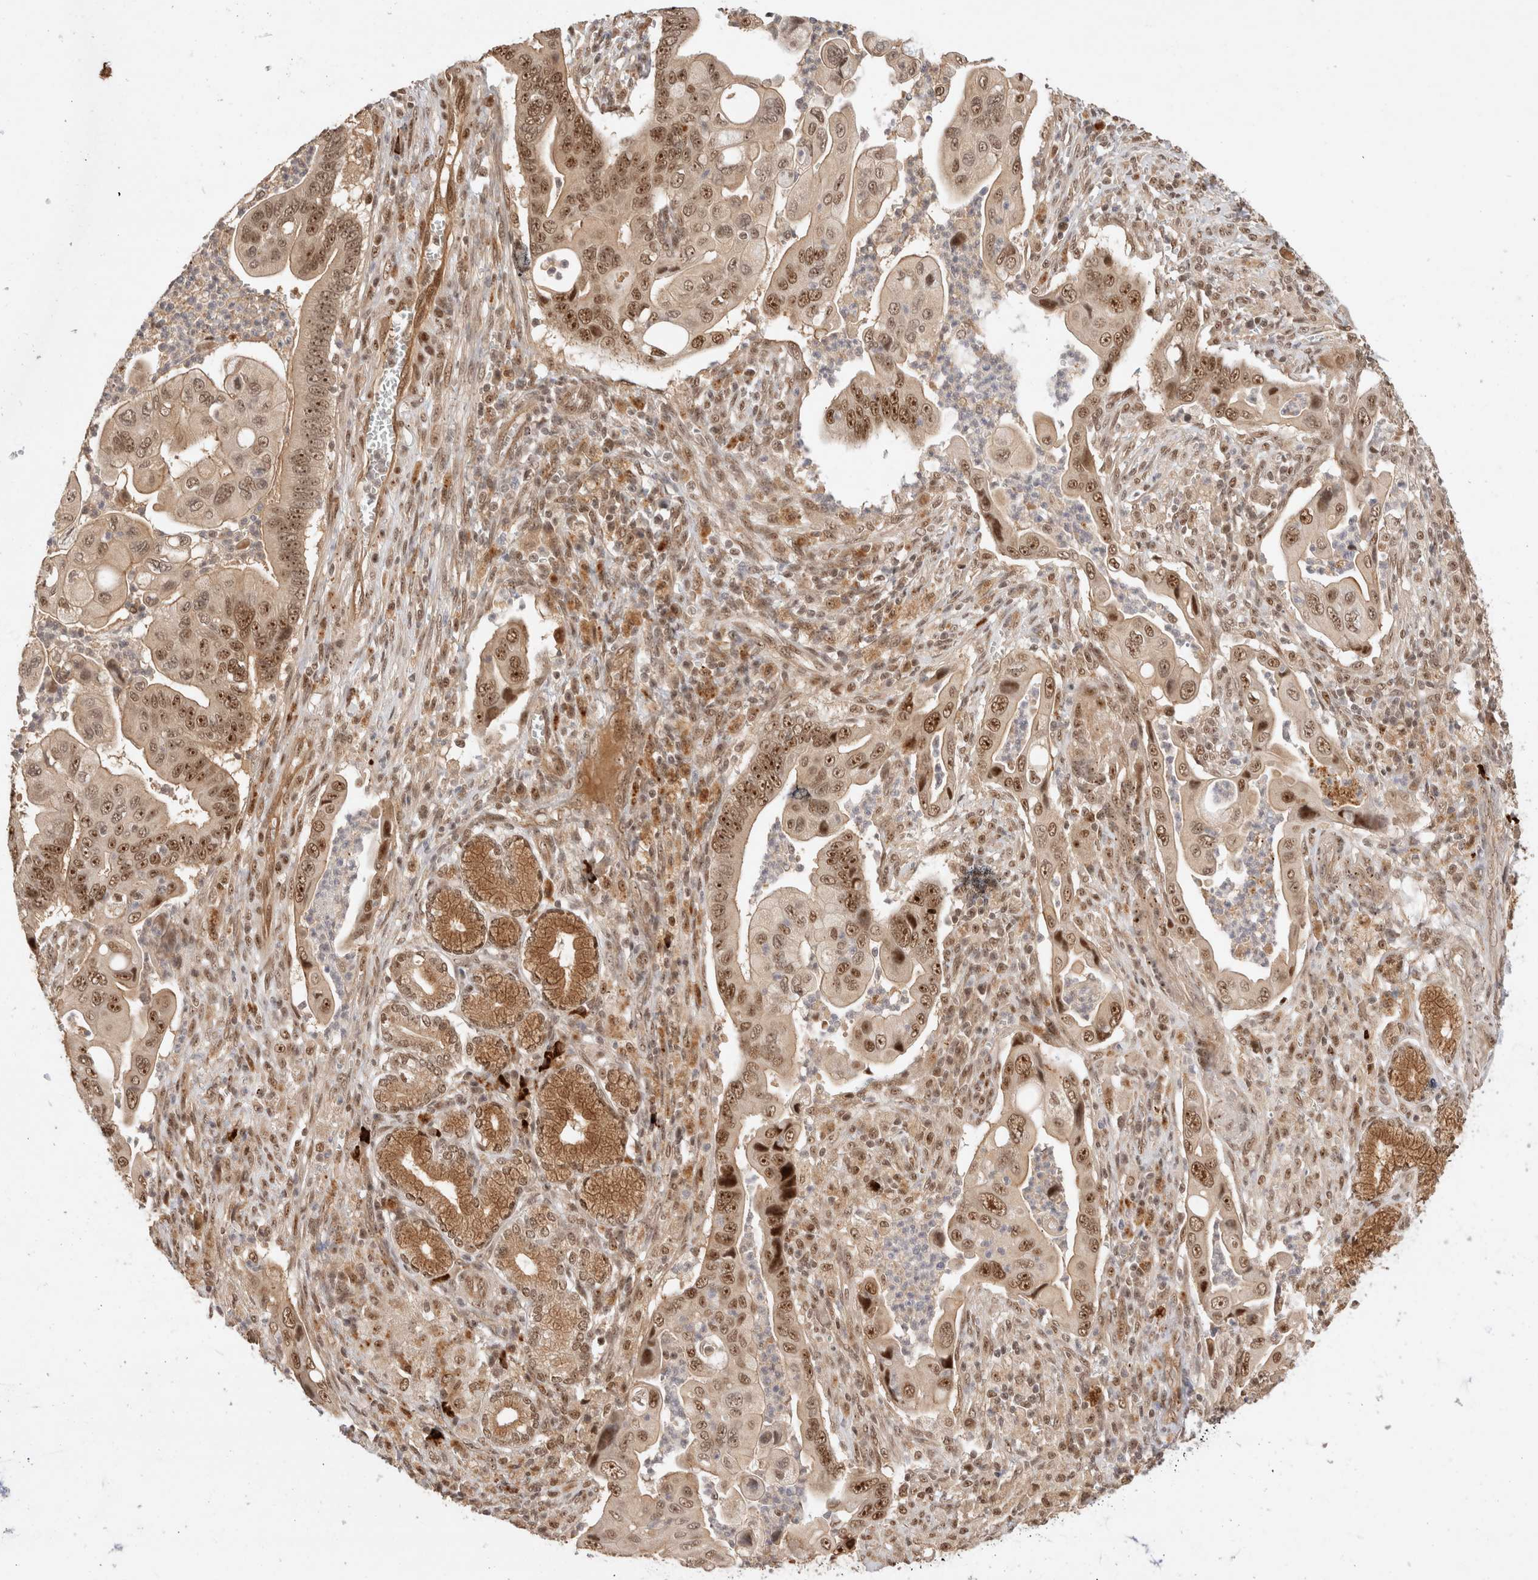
{"staining": {"intensity": "moderate", "quantity": ">75%", "location": "nuclear"}, "tissue": "pancreatic cancer", "cell_type": "Tumor cells", "image_type": "cancer", "snomed": [{"axis": "morphology", "description": "Adenocarcinoma, NOS"}, {"axis": "topography", "description": "Pancreas"}], "caption": "About >75% of tumor cells in pancreatic cancer (adenocarcinoma) show moderate nuclear protein positivity as visualized by brown immunohistochemical staining.", "gene": "MPHOSPH6", "patient": {"sex": "male", "age": 78}}